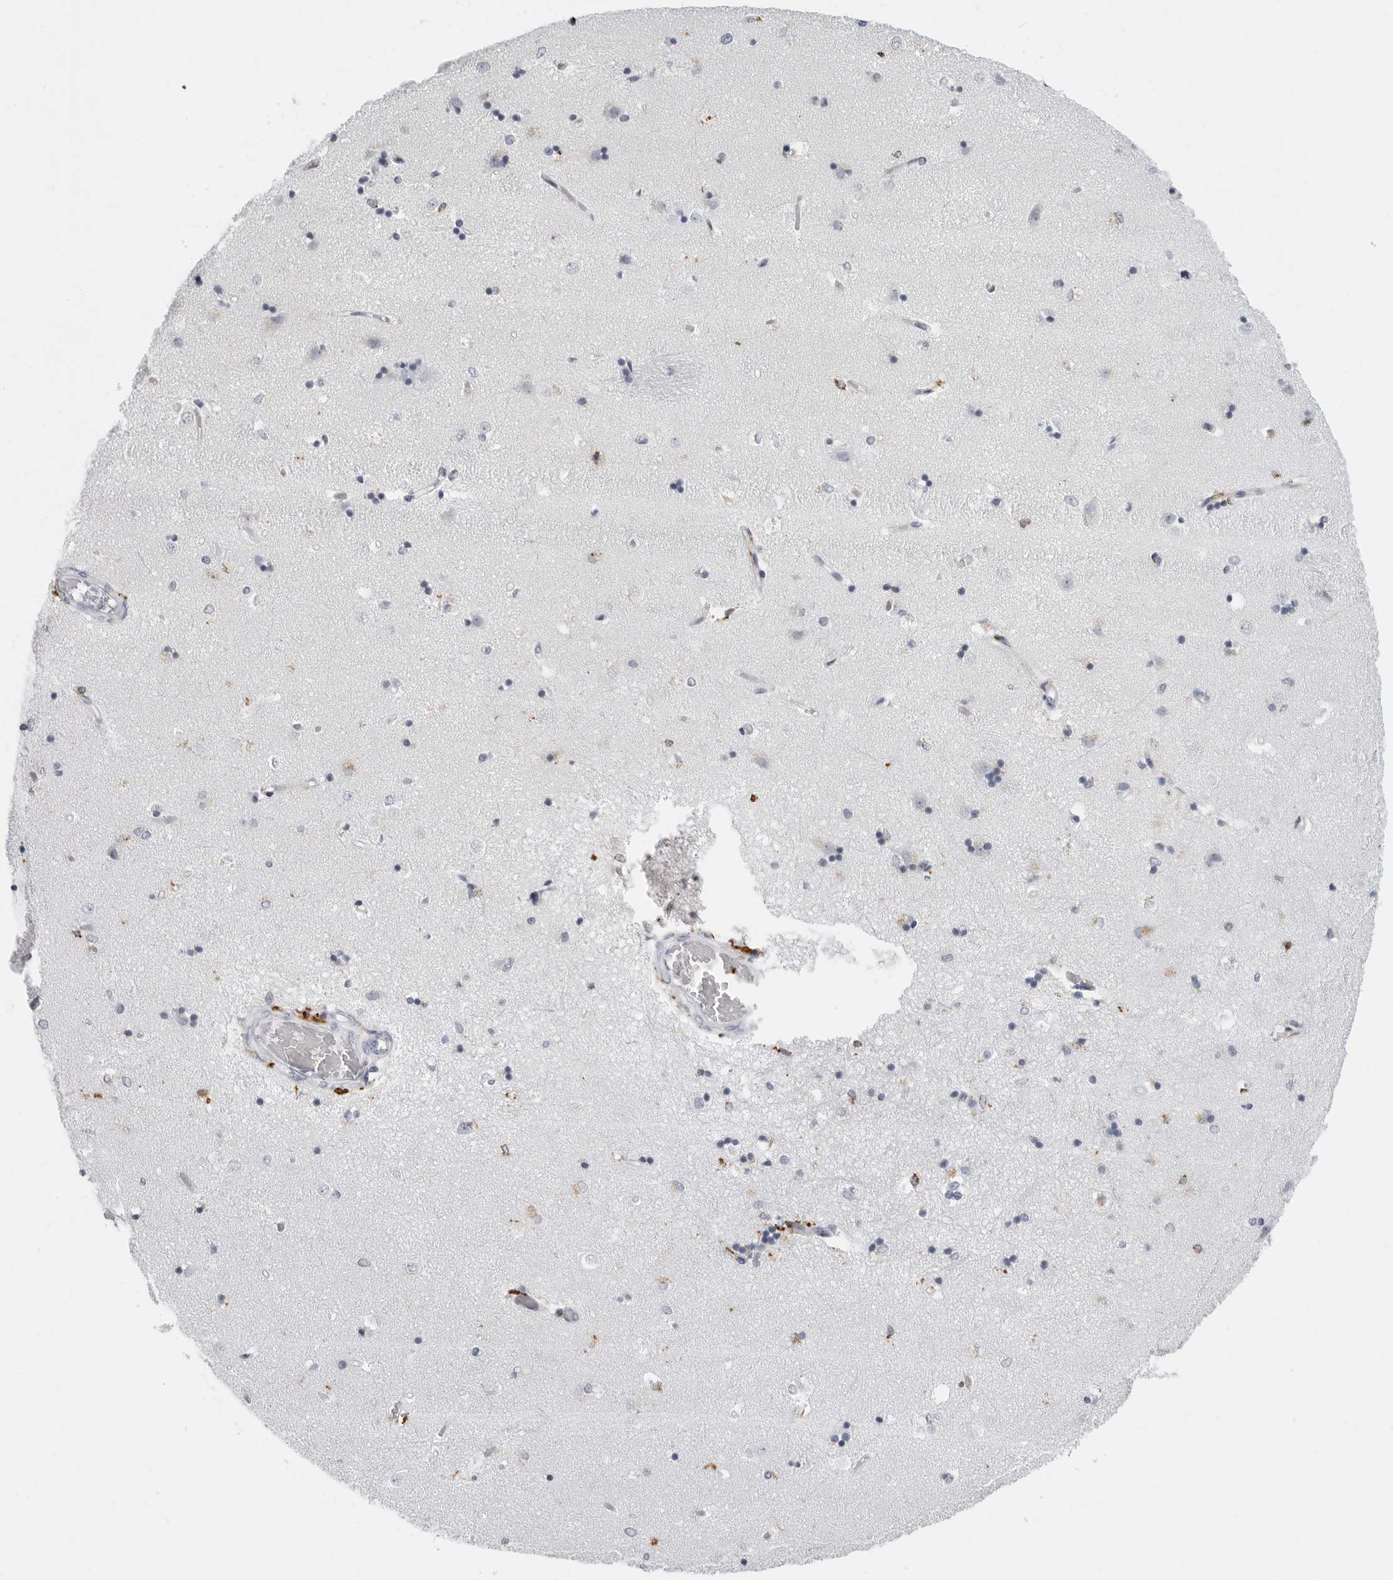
{"staining": {"intensity": "moderate", "quantity": "<25%", "location": "cytoplasmic/membranous"}, "tissue": "caudate", "cell_type": "Glial cells", "image_type": "normal", "snomed": [{"axis": "morphology", "description": "Normal tissue, NOS"}, {"axis": "topography", "description": "Lateral ventricle wall"}], "caption": "An image of human caudate stained for a protein displays moderate cytoplasmic/membranous brown staining in glial cells.", "gene": "IFI30", "patient": {"sex": "male", "age": 45}}